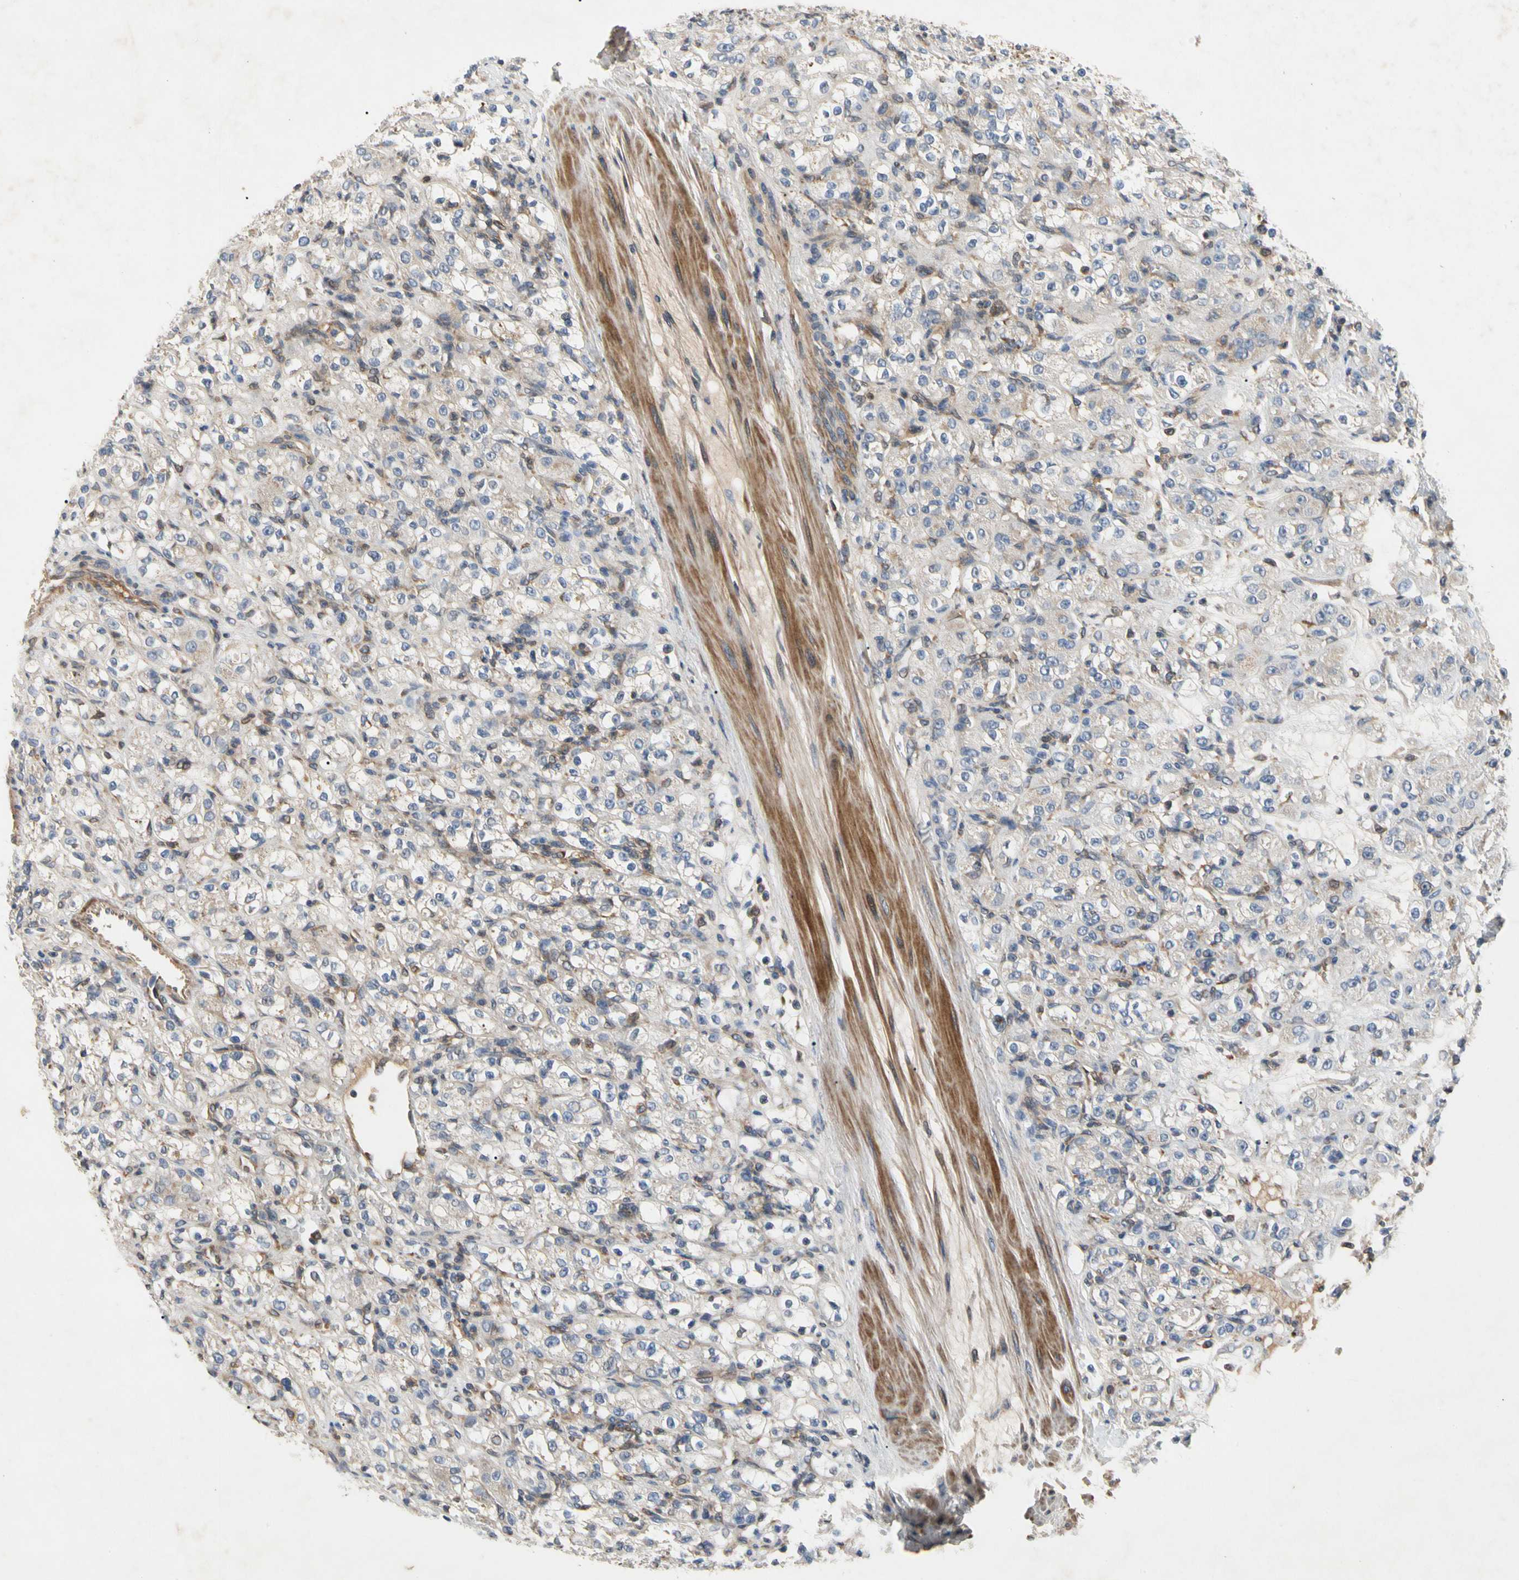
{"staining": {"intensity": "negative", "quantity": "none", "location": "none"}, "tissue": "renal cancer", "cell_type": "Tumor cells", "image_type": "cancer", "snomed": [{"axis": "morphology", "description": "Normal tissue, NOS"}, {"axis": "morphology", "description": "Adenocarcinoma, NOS"}, {"axis": "topography", "description": "Kidney"}], "caption": "This is an immunohistochemistry (IHC) histopathology image of human renal adenocarcinoma. There is no staining in tumor cells.", "gene": "CRTAC1", "patient": {"sex": "male", "age": 61}}